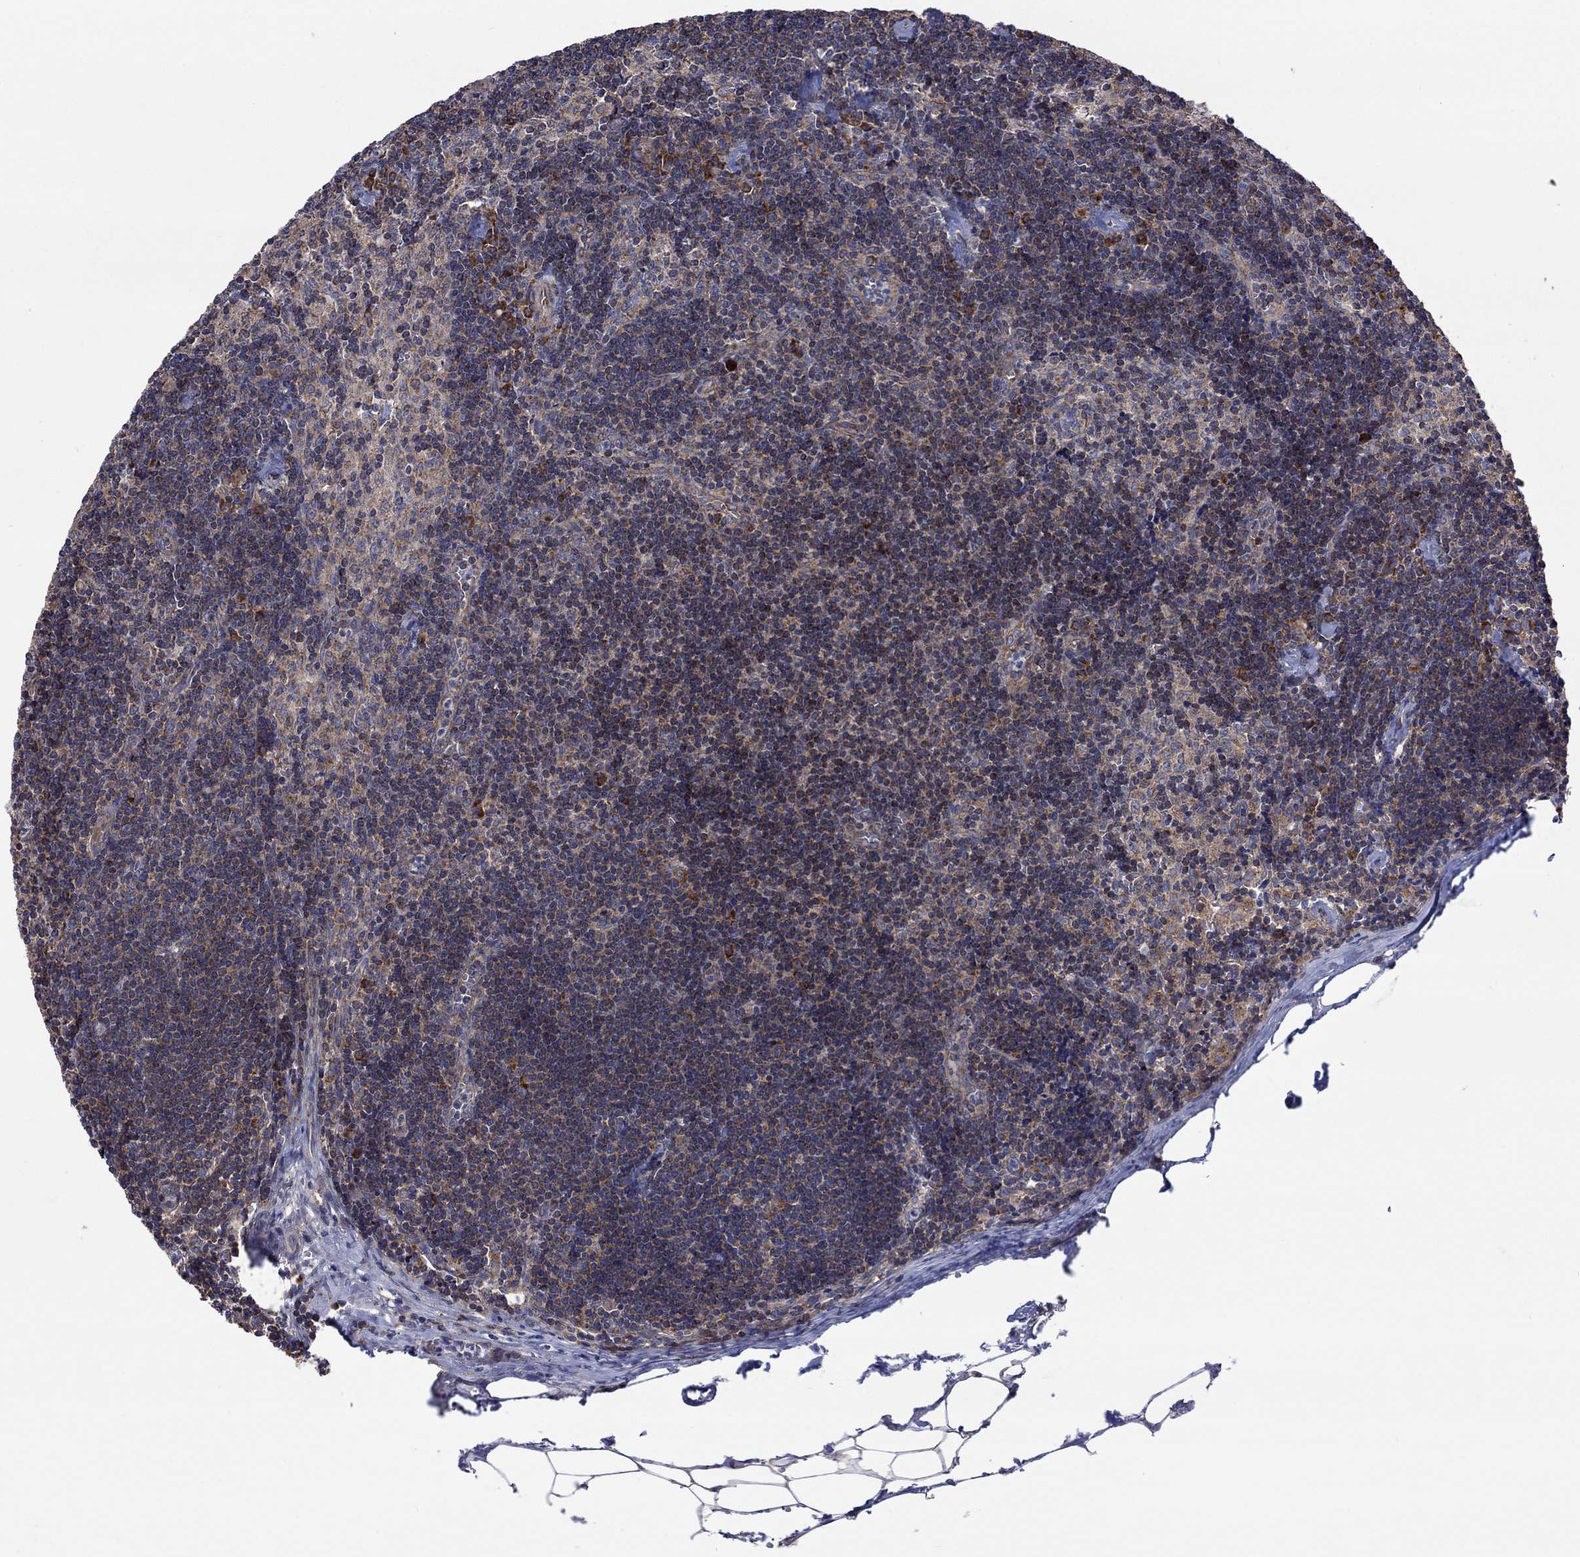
{"staining": {"intensity": "weak", "quantity": ">75%", "location": "cytoplasmic/membranous"}, "tissue": "lymph node", "cell_type": "Germinal center cells", "image_type": "normal", "snomed": [{"axis": "morphology", "description": "Normal tissue, NOS"}, {"axis": "topography", "description": "Lymph node"}], "caption": "The immunohistochemical stain highlights weak cytoplasmic/membranous expression in germinal center cells of normal lymph node. The protein of interest is shown in brown color, while the nuclei are stained blue.", "gene": "RPLP0", "patient": {"sex": "female", "age": 51}}